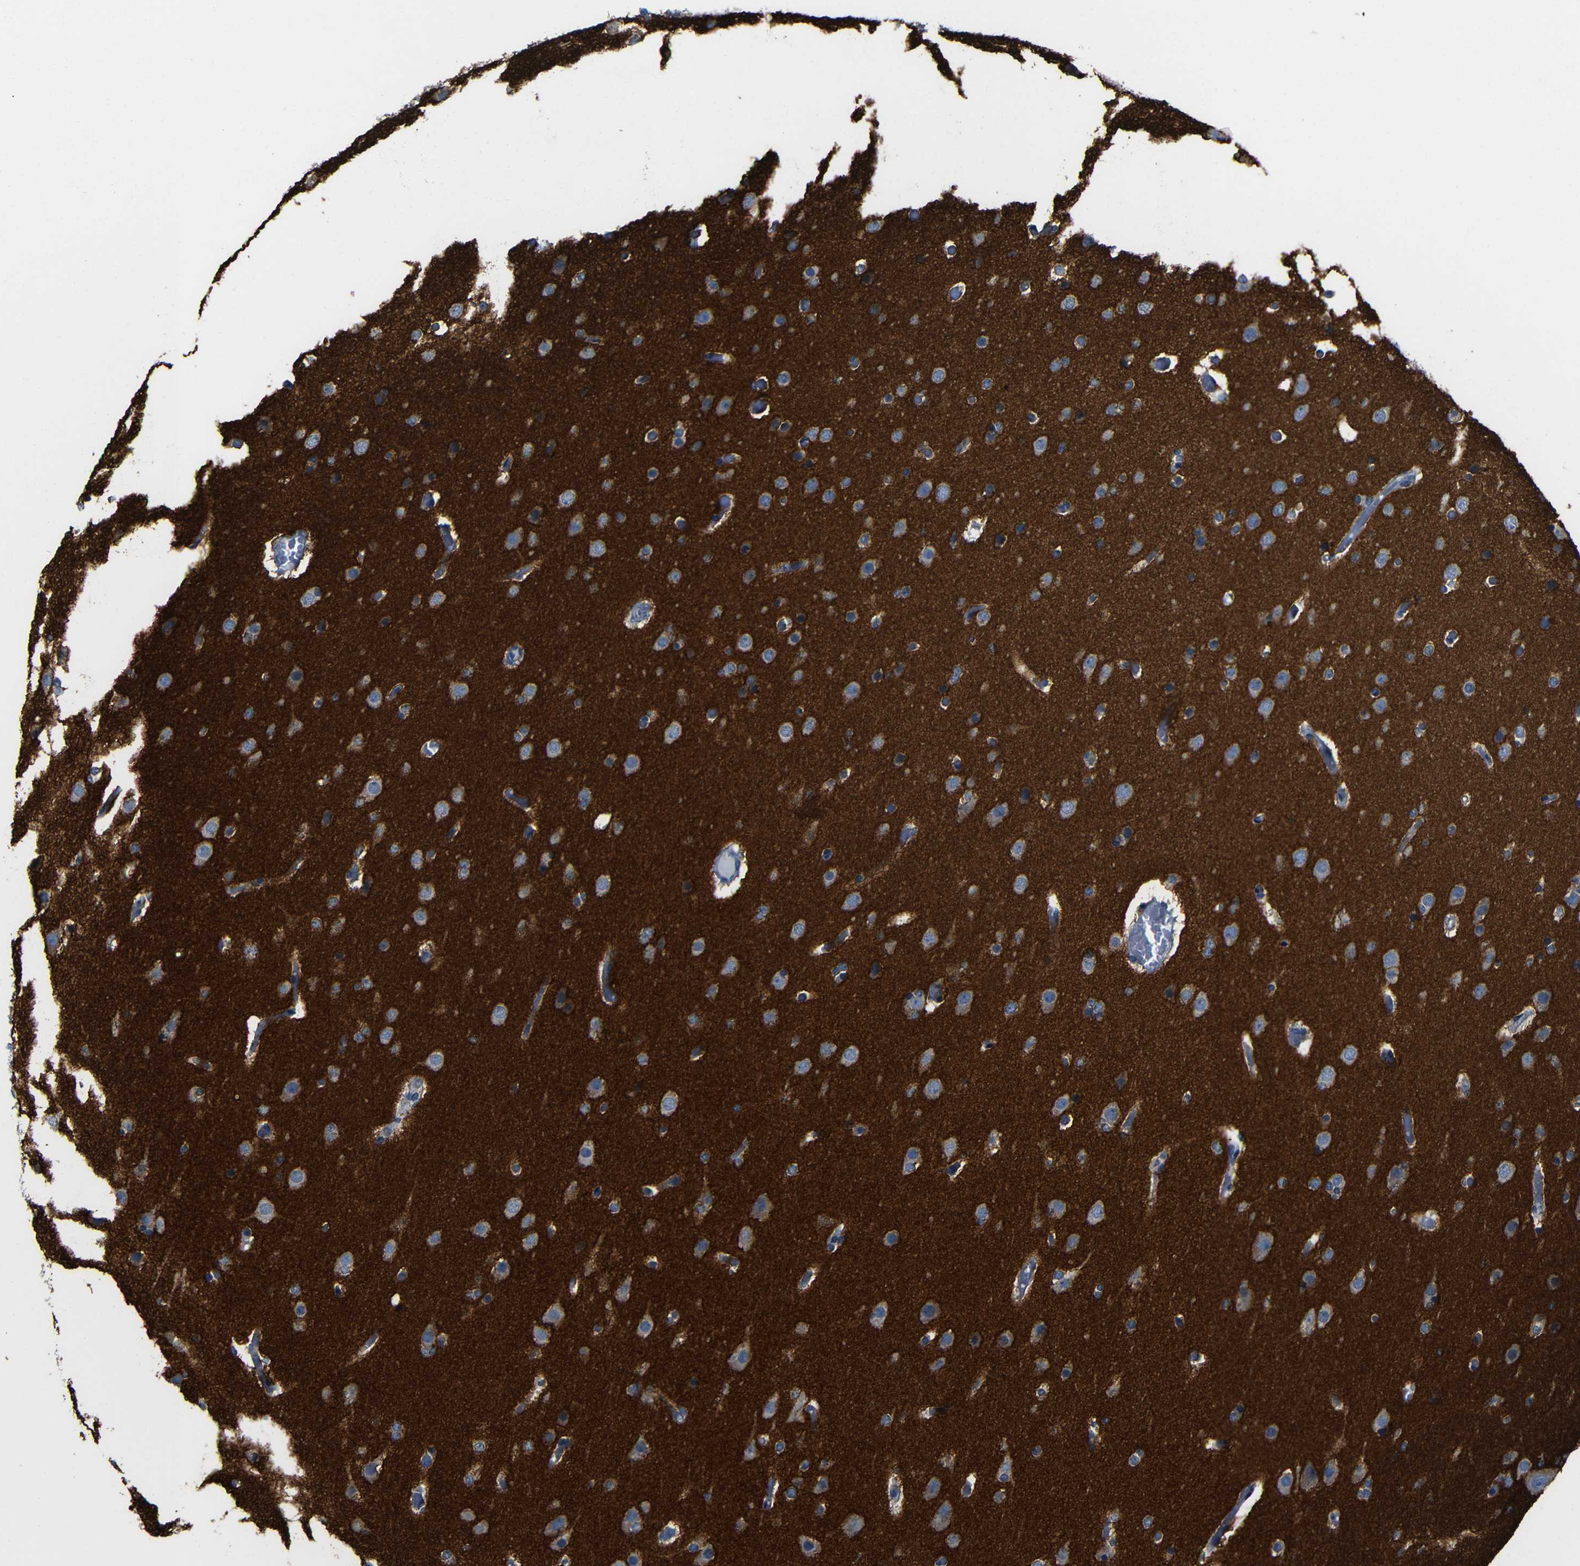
{"staining": {"intensity": "negative", "quantity": "none", "location": "none"}, "tissue": "glioma", "cell_type": "Tumor cells", "image_type": "cancer", "snomed": [{"axis": "morphology", "description": "Glioma, malignant, High grade"}, {"axis": "topography", "description": "Cerebral cortex"}], "caption": "This is an immunohistochemistry image of human malignant glioma (high-grade). There is no expression in tumor cells.", "gene": "DNAJC5", "patient": {"sex": "female", "age": 36}}